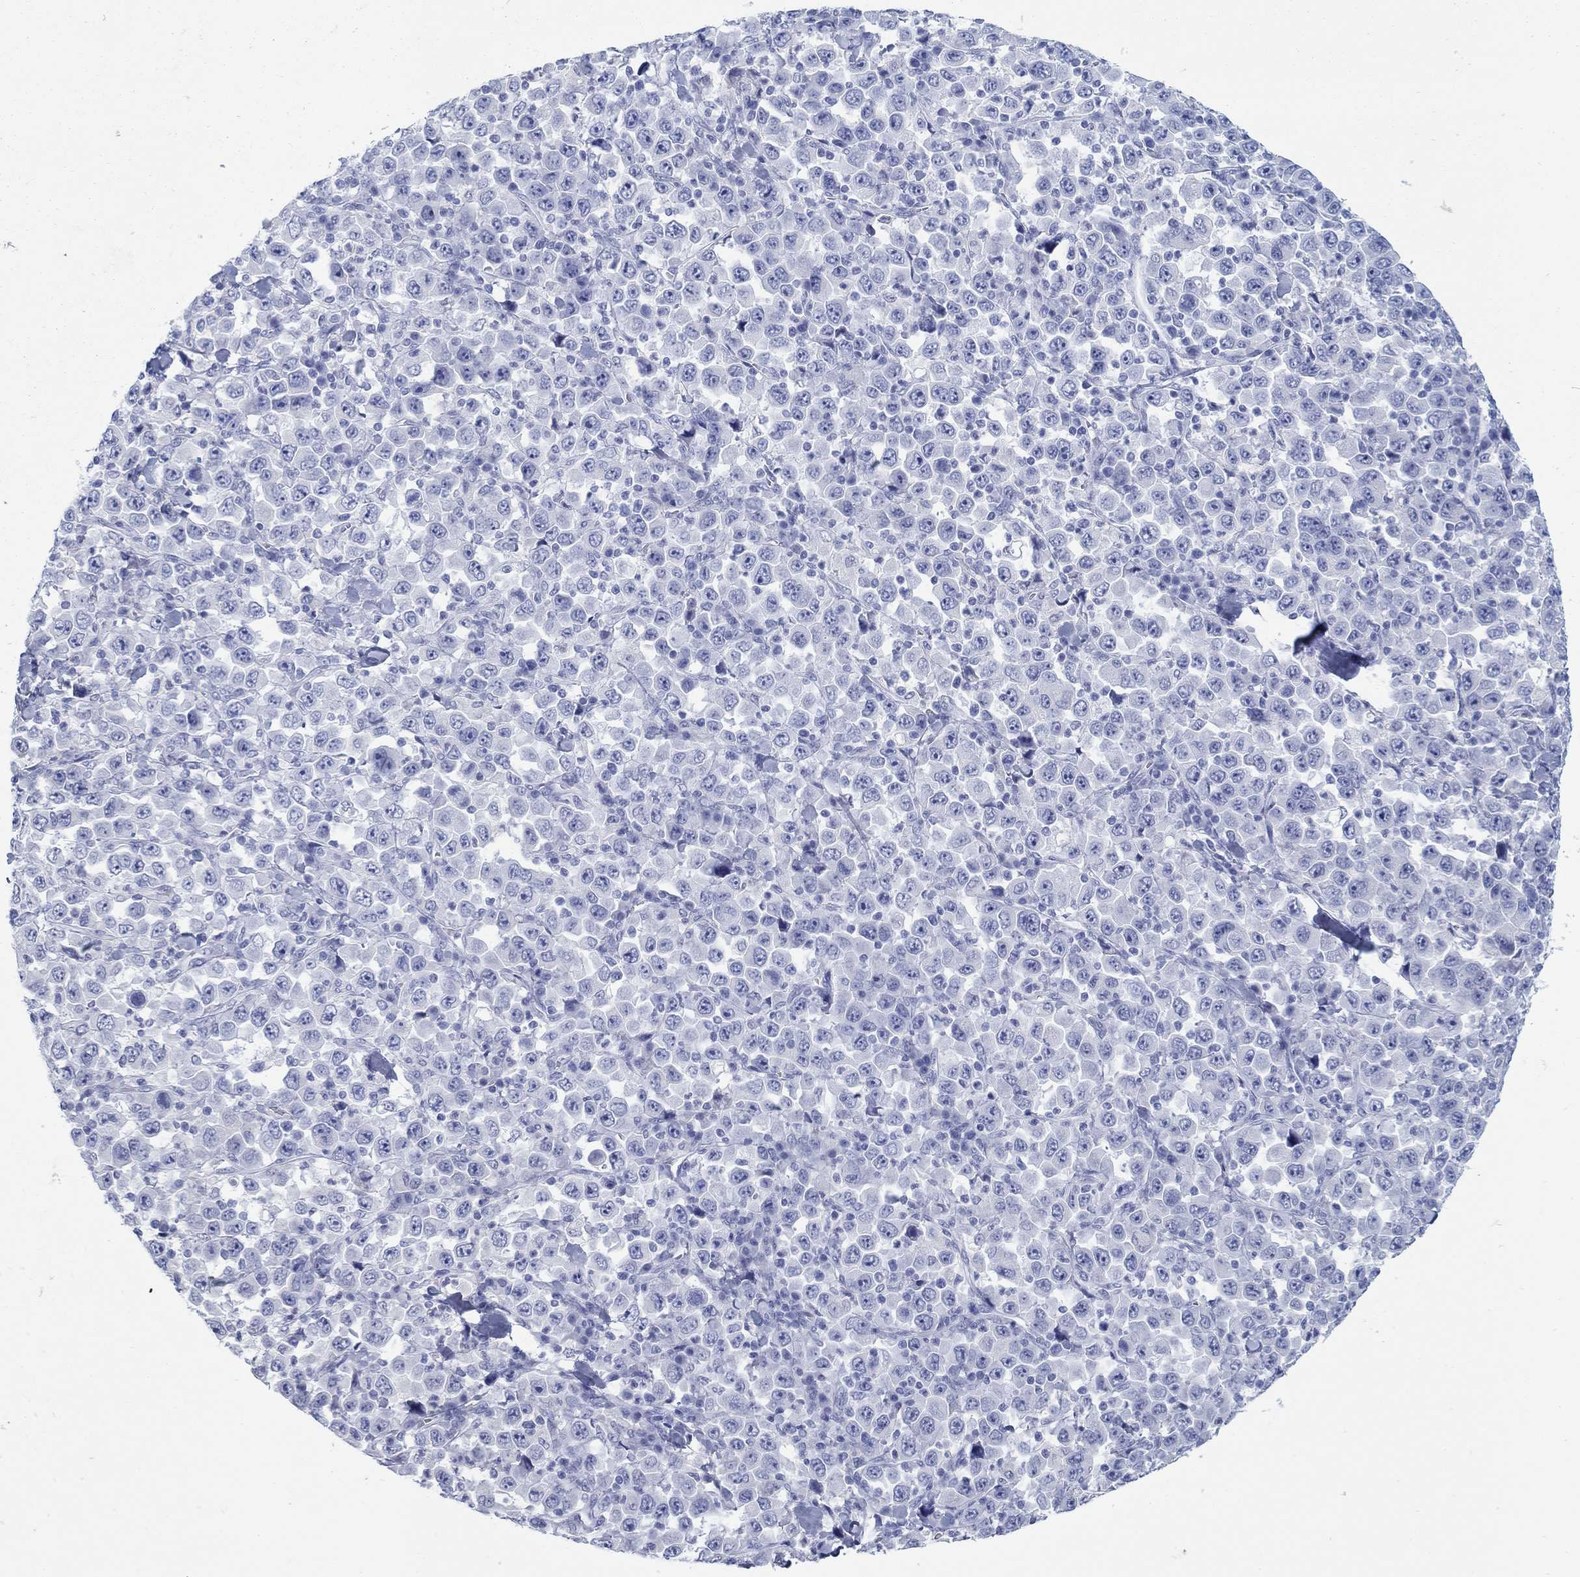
{"staining": {"intensity": "negative", "quantity": "none", "location": "none"}, "tissue": "stomach cancer", "cell_type": "Tumor cells", "image_type": "cancer", "snomed": [{"axis": "morphology", "description": "Normal tissue, NOS"}, {"axis": "morphology", "description": "Adenocarcinoma, NOS"}, {"axis": "topography", "description": "Stomach, upper"}, {"axis": "topography", "description": "Stomach"}], "caption": "Tumor cells show no significant positivity in stomach cancer (adenocarcinoma).", "gene": "AKR1C2", "patient": {"sex": "male", "age": 59}}